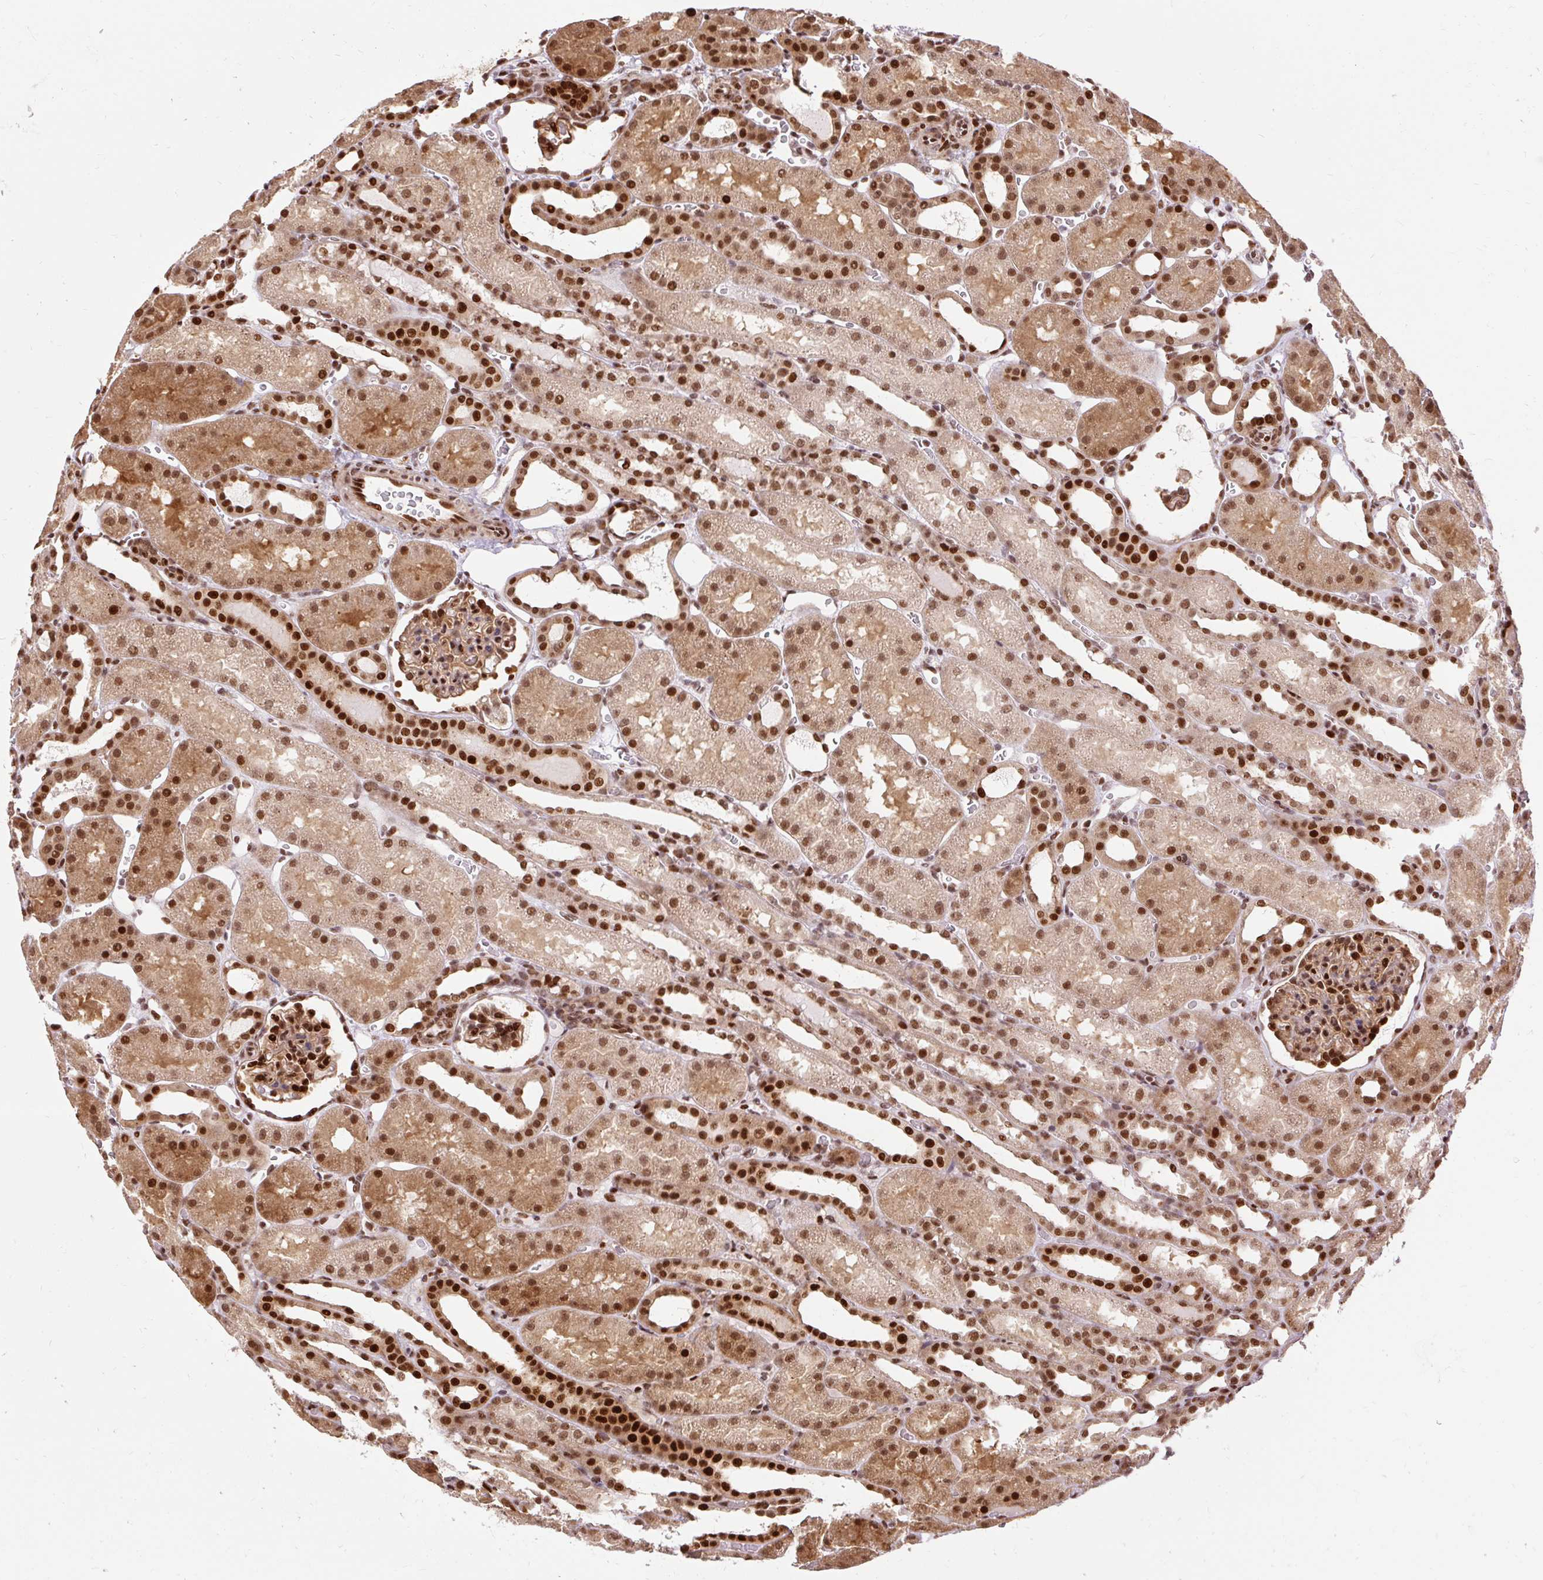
{"staining": {"intensity": "strong", "quantity": ">75%", "location": "nuclear"}, "tissue": "kidney", "cell_type": "Cells in glomeruli", "image_type": "normal", "snomed": [{"axis": "morphology", "description": "Normal tissue, NOS"}, {"axis": "topography", "description": "Kidney"}], "caption": "Immunohistochemical staining of unremarkable human kidney exhibits strong nuclear protein positivity in approximately >75% of cells in glomeruli. The protein of interest is stained brown, and the nuclei are stained in blue (DAB (3,3'-diaminobenzidine) IHC with brightfield microscopy, high magnification).", "gene": "MECOM", "patient": {"sex": "male", "age": 2}}